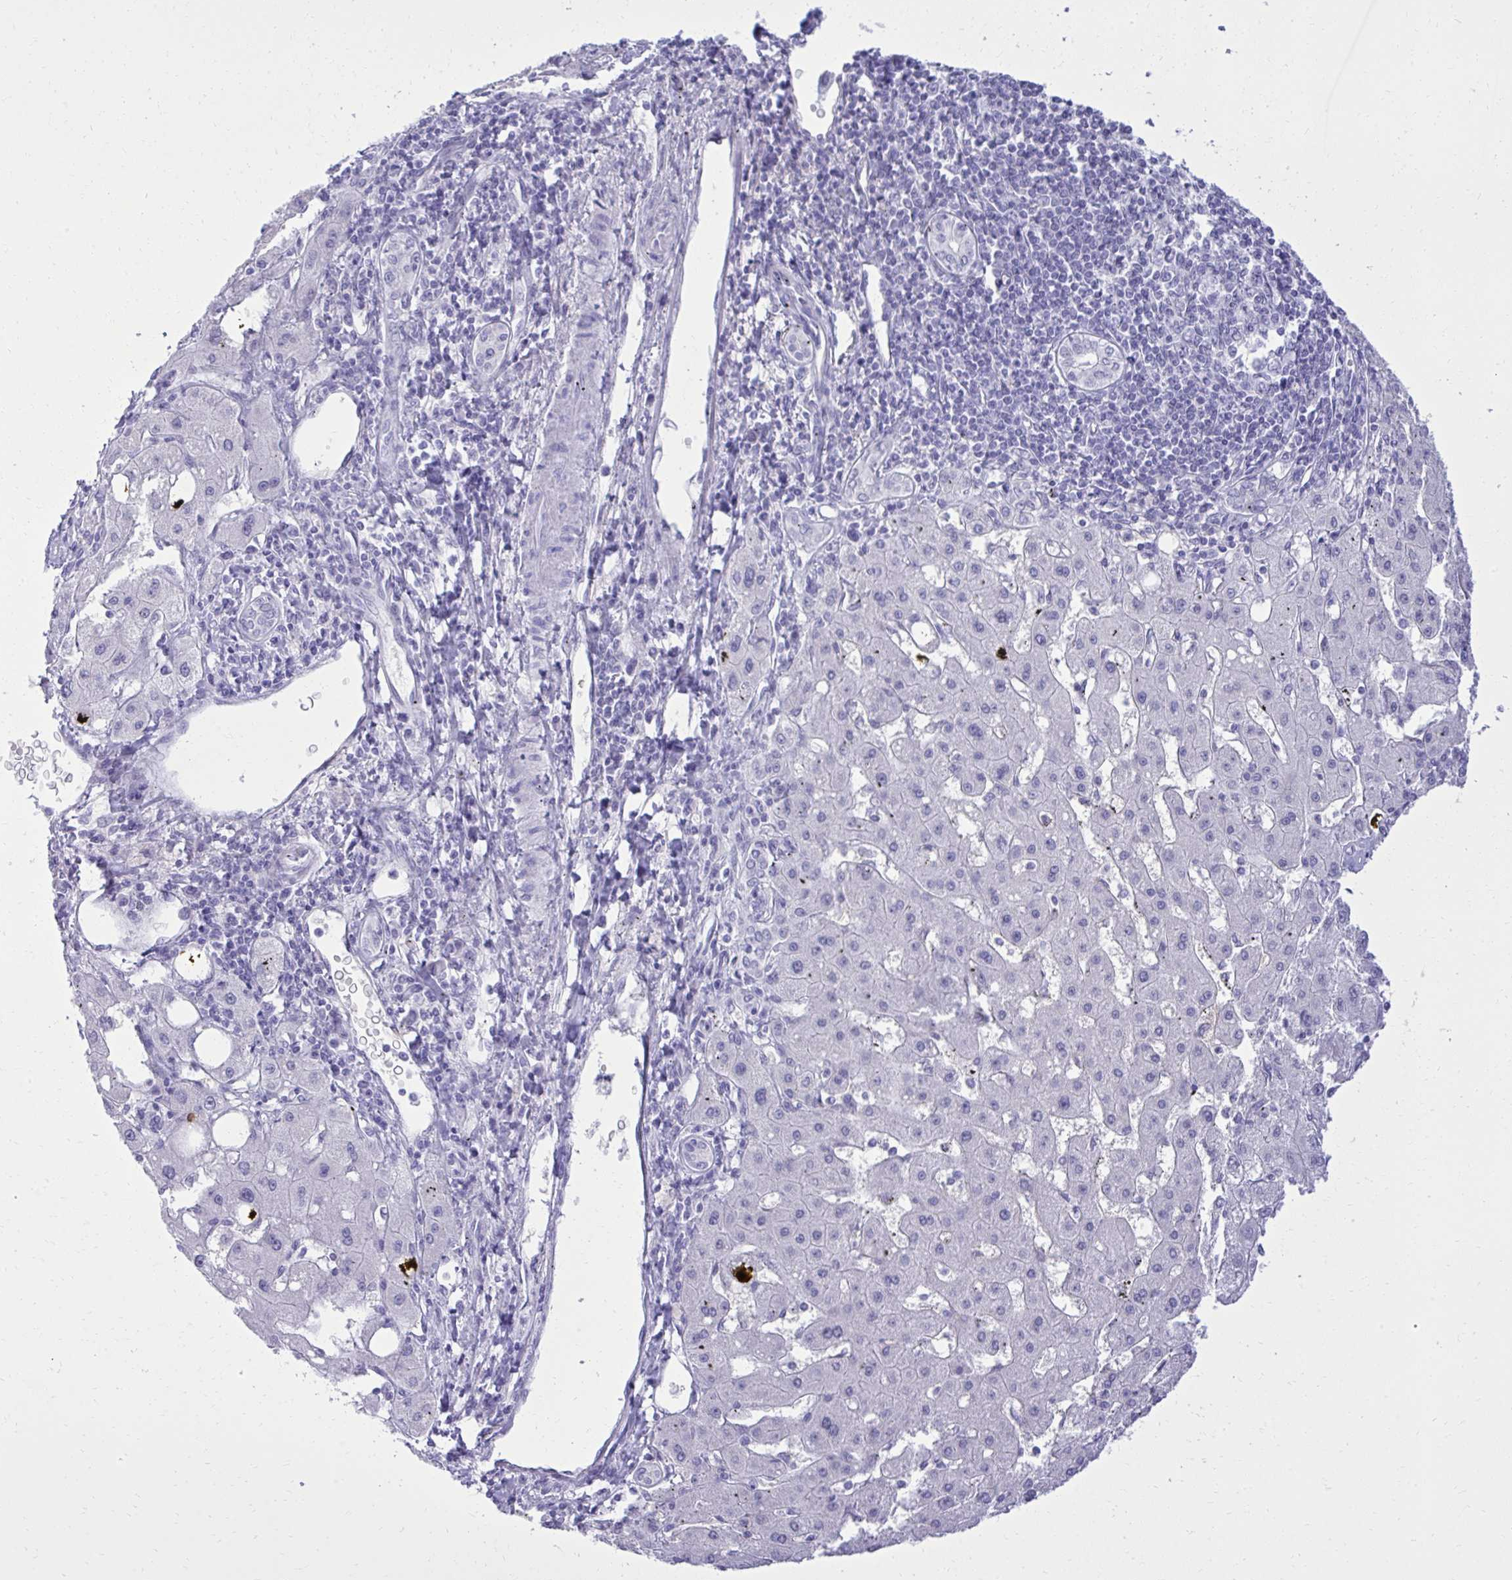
{"staining": {"intensity": "negative", "quantity": "none", "location": "none"}, "tissue": "liver cancer", "cell_type": "Tumor cells", "image_type": "cancer", "snomed": [{"axis": "morphology", "description": "Carcinoma, Hepatocellular, NOS"}, {"axis": "topography", "description": "Liver"}], "caption": "The micrograph shows no staining of tumor cells in hepatocellular carcinoma (liver).", "gene": "PITPNM3", "patient": {"sex": "male", "age": 72}}